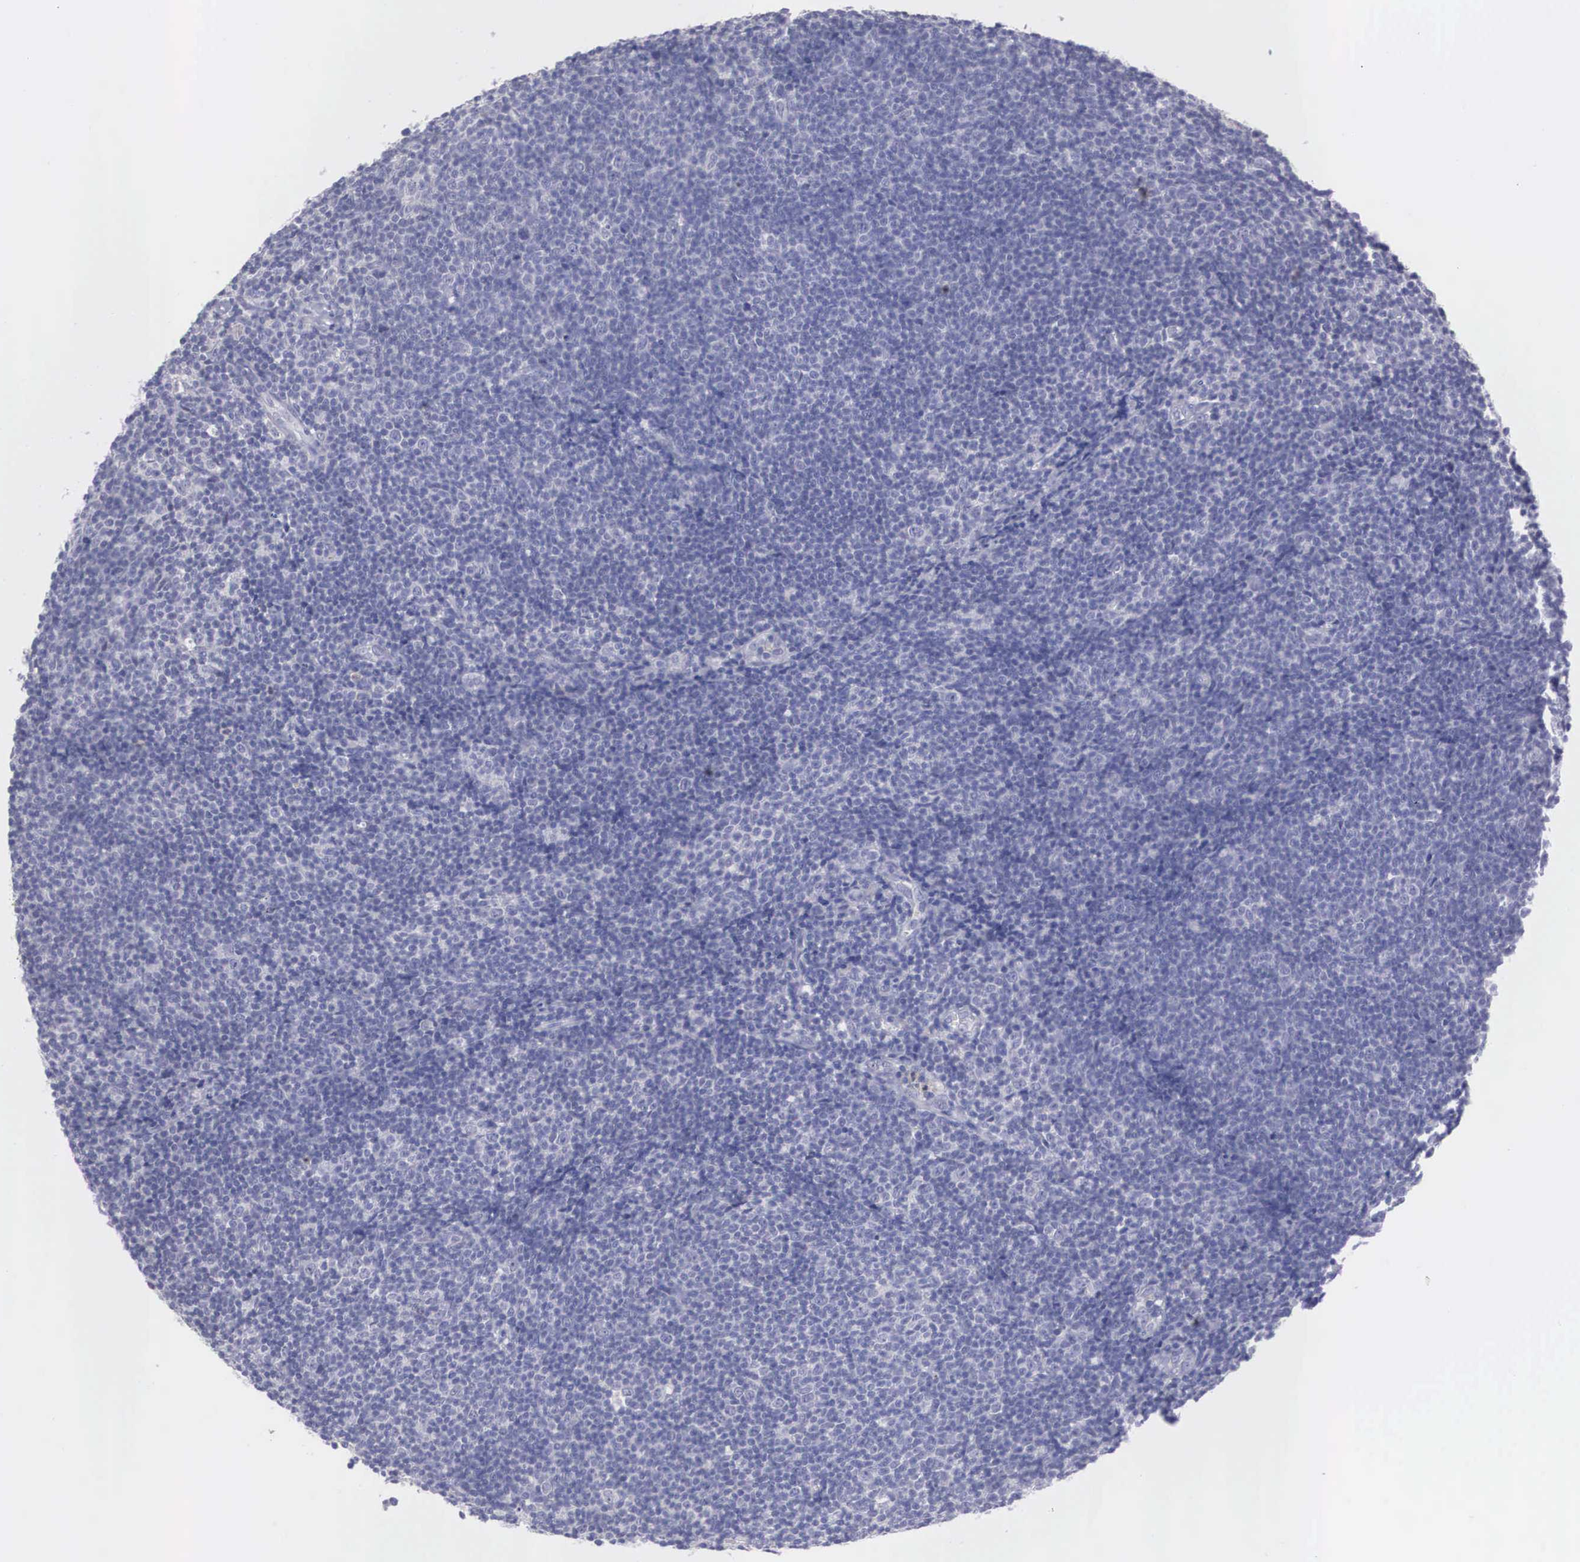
{"staining": {"intensity": "negative", "quantity": "none", "location": "none"}, "tissue": "lymphoma", "cell_type": "Tumor cells", "image_type": "cancer", "snomed": [{"axis": "morphology", "description": "Malignant lymphoma, non-Hodgkin's type, Low grade"}, {"axis": "topography", "description": "Lymph node"}], "caption": "Immunohistochemistry (IHC) photomicrograph of human lymphoma stained for a protein (brown), which exhibits no staining in tumor cells. (Brightfield microscopy of DAB immunohistochemistry (IHC) at high magnification).", "gene": "REPS2", "patient": {"sex": "male", "age": 49}}